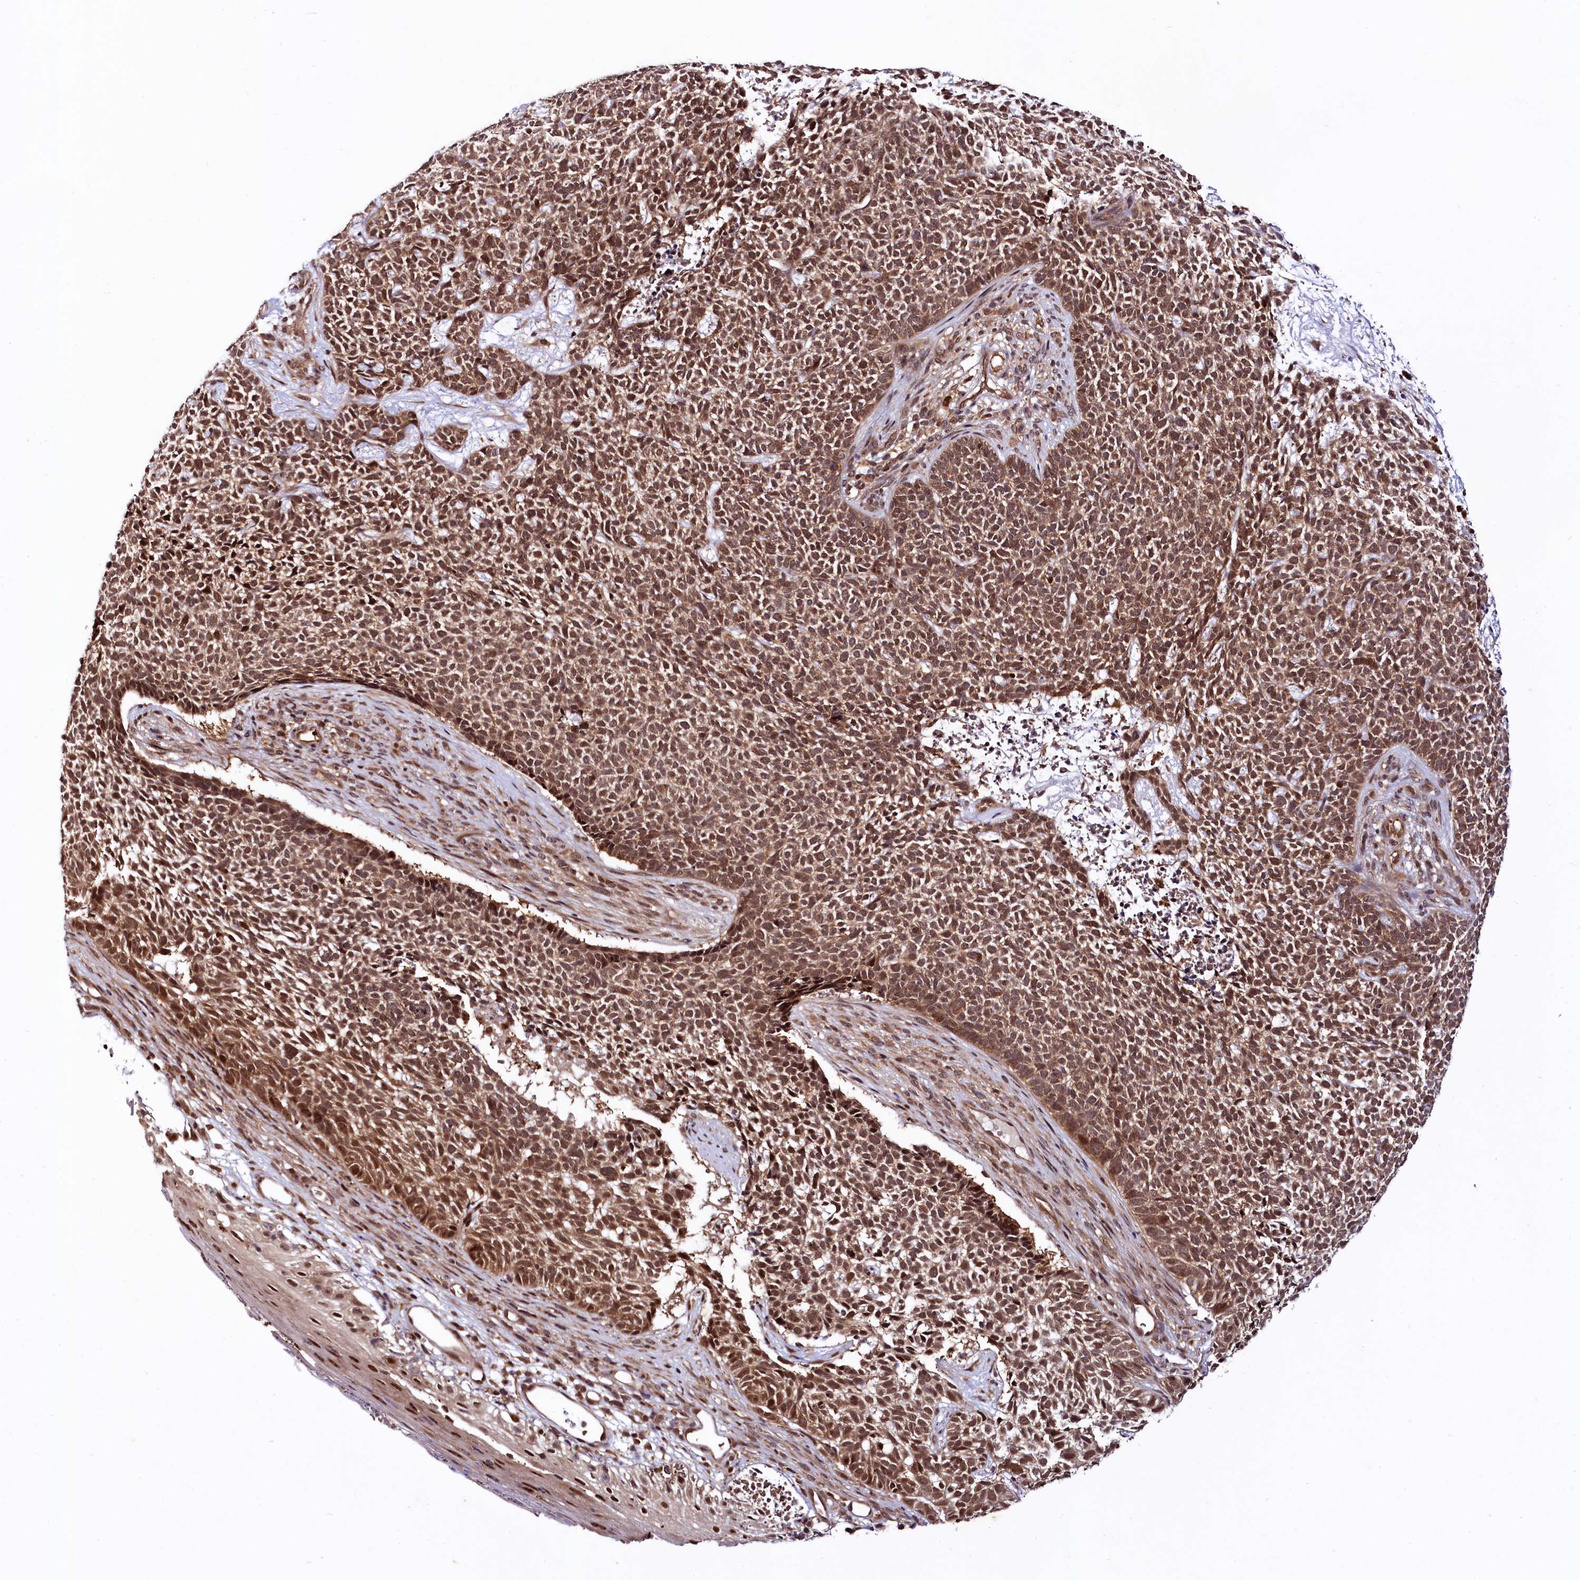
{"staining": {"intensity": "strong", "quantity": ">75%", "location": "cytoplasmic/membranous,nuclear"}, "tissue": "skin cancer", "cell_type": "Tumor cells", "image_type": "cancer", "snomed": [{"axis": "morphology", "description": "Basal cell carcinoma"}, {"axis": "topography", "description": "Skin"}], "caption": "Approximately >75% of tumor cells in skin basal cell carcinoma demonstrate strong cytoplasmic/membranous and nuclear protein staining as visualized by brown immunohistochemical staining.", "gene": "UBE3A", "patient": {"sex": "female", "age": 84}}